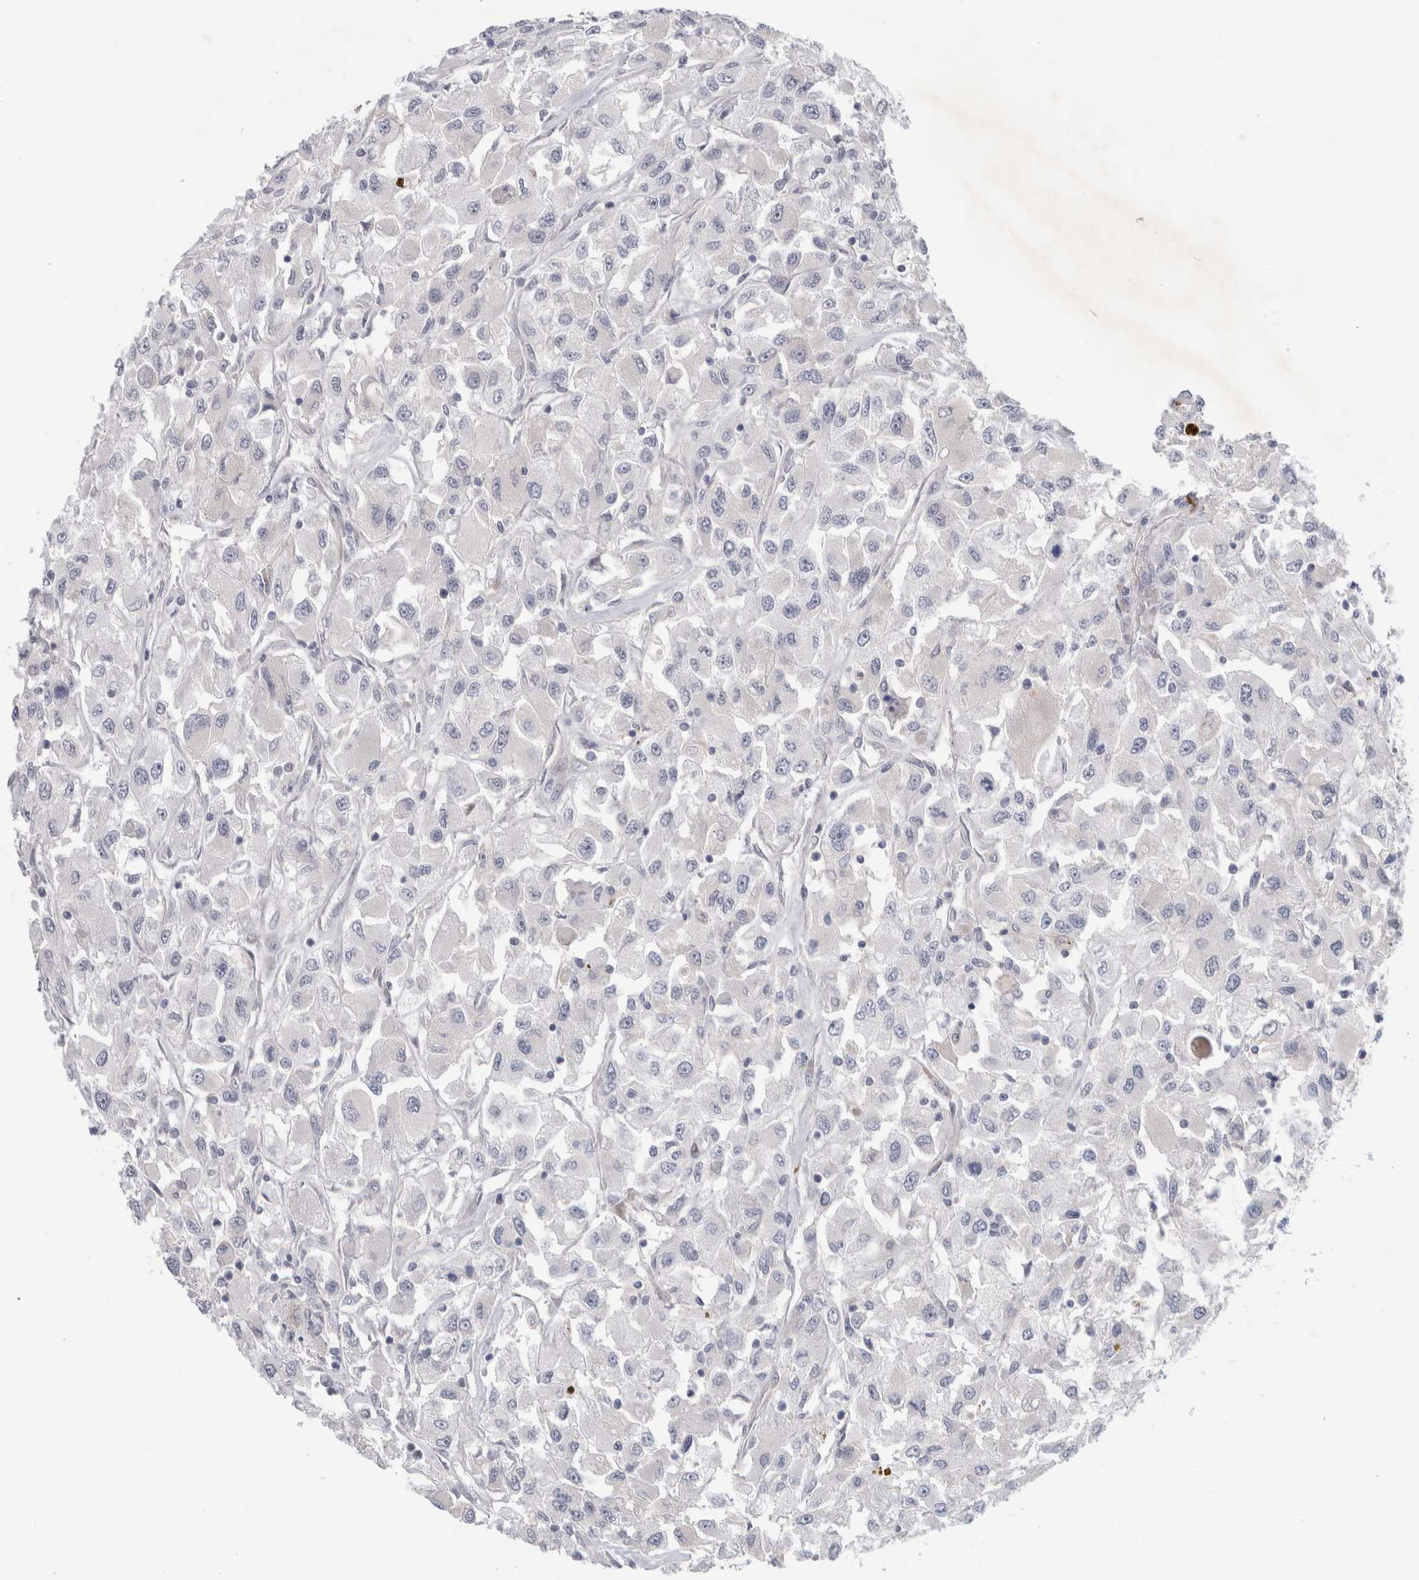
{"staining": {"intensity": "negative", "quantity": "none", "location": "none"}, "tissue": "renal cancer", "cell_type": "Tumor cells", "image_type": "cancer", "snomed": [{"axis": "morphology", "description": "Adenocarcinoma, NOS"}, {"axis": "topography", "description": "Kidney"}], "caption": "This micrograph is of renal cancer (adenocarcinoma) stained with IHC to label a protein in brown with the nuclei are counter-stained blue. There is no staining in tumor cells.", "gene": "NIPA1", "patient": {"sex": "female", "age": 52}}